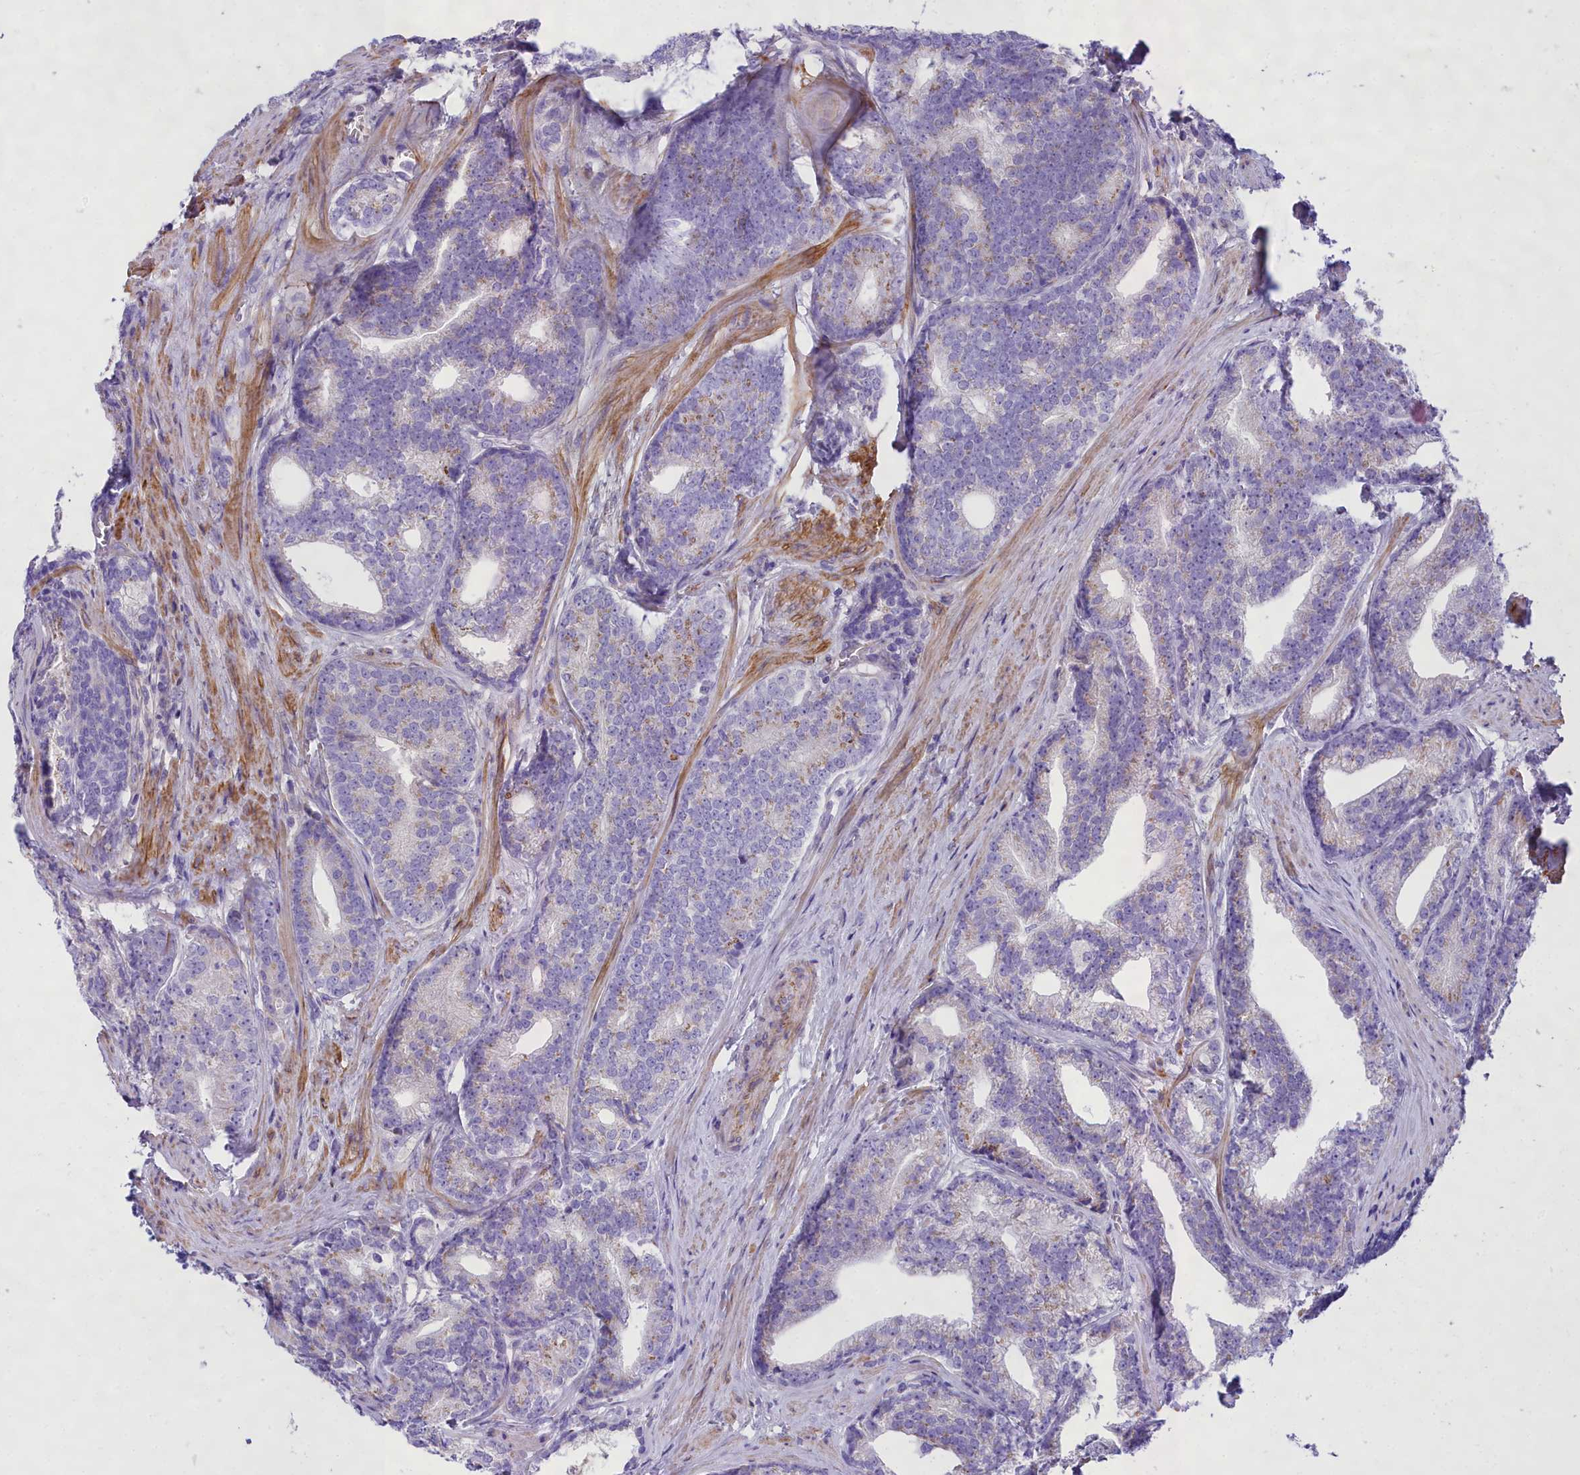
{"staining": {"intensity": "weak", "quantity": "<25%", "location": "cytoplasmic/membranous"}, "tissue": "prostate cancer", "cell_type": "Tumor cells", "image_type": "cancer", "snomed": [{"axis": "morphology", "description": "Adenocarcinoma, Low grade"}, {"axis": "topography", "description": "Prostate"}], "caption": "This is an IHC micrograph of human low-grade adenocarcinoma (prostate). There is no staining in tumor cells.", "gene": "GFRA1", "patient": {"sex": "male", "age": 71}}